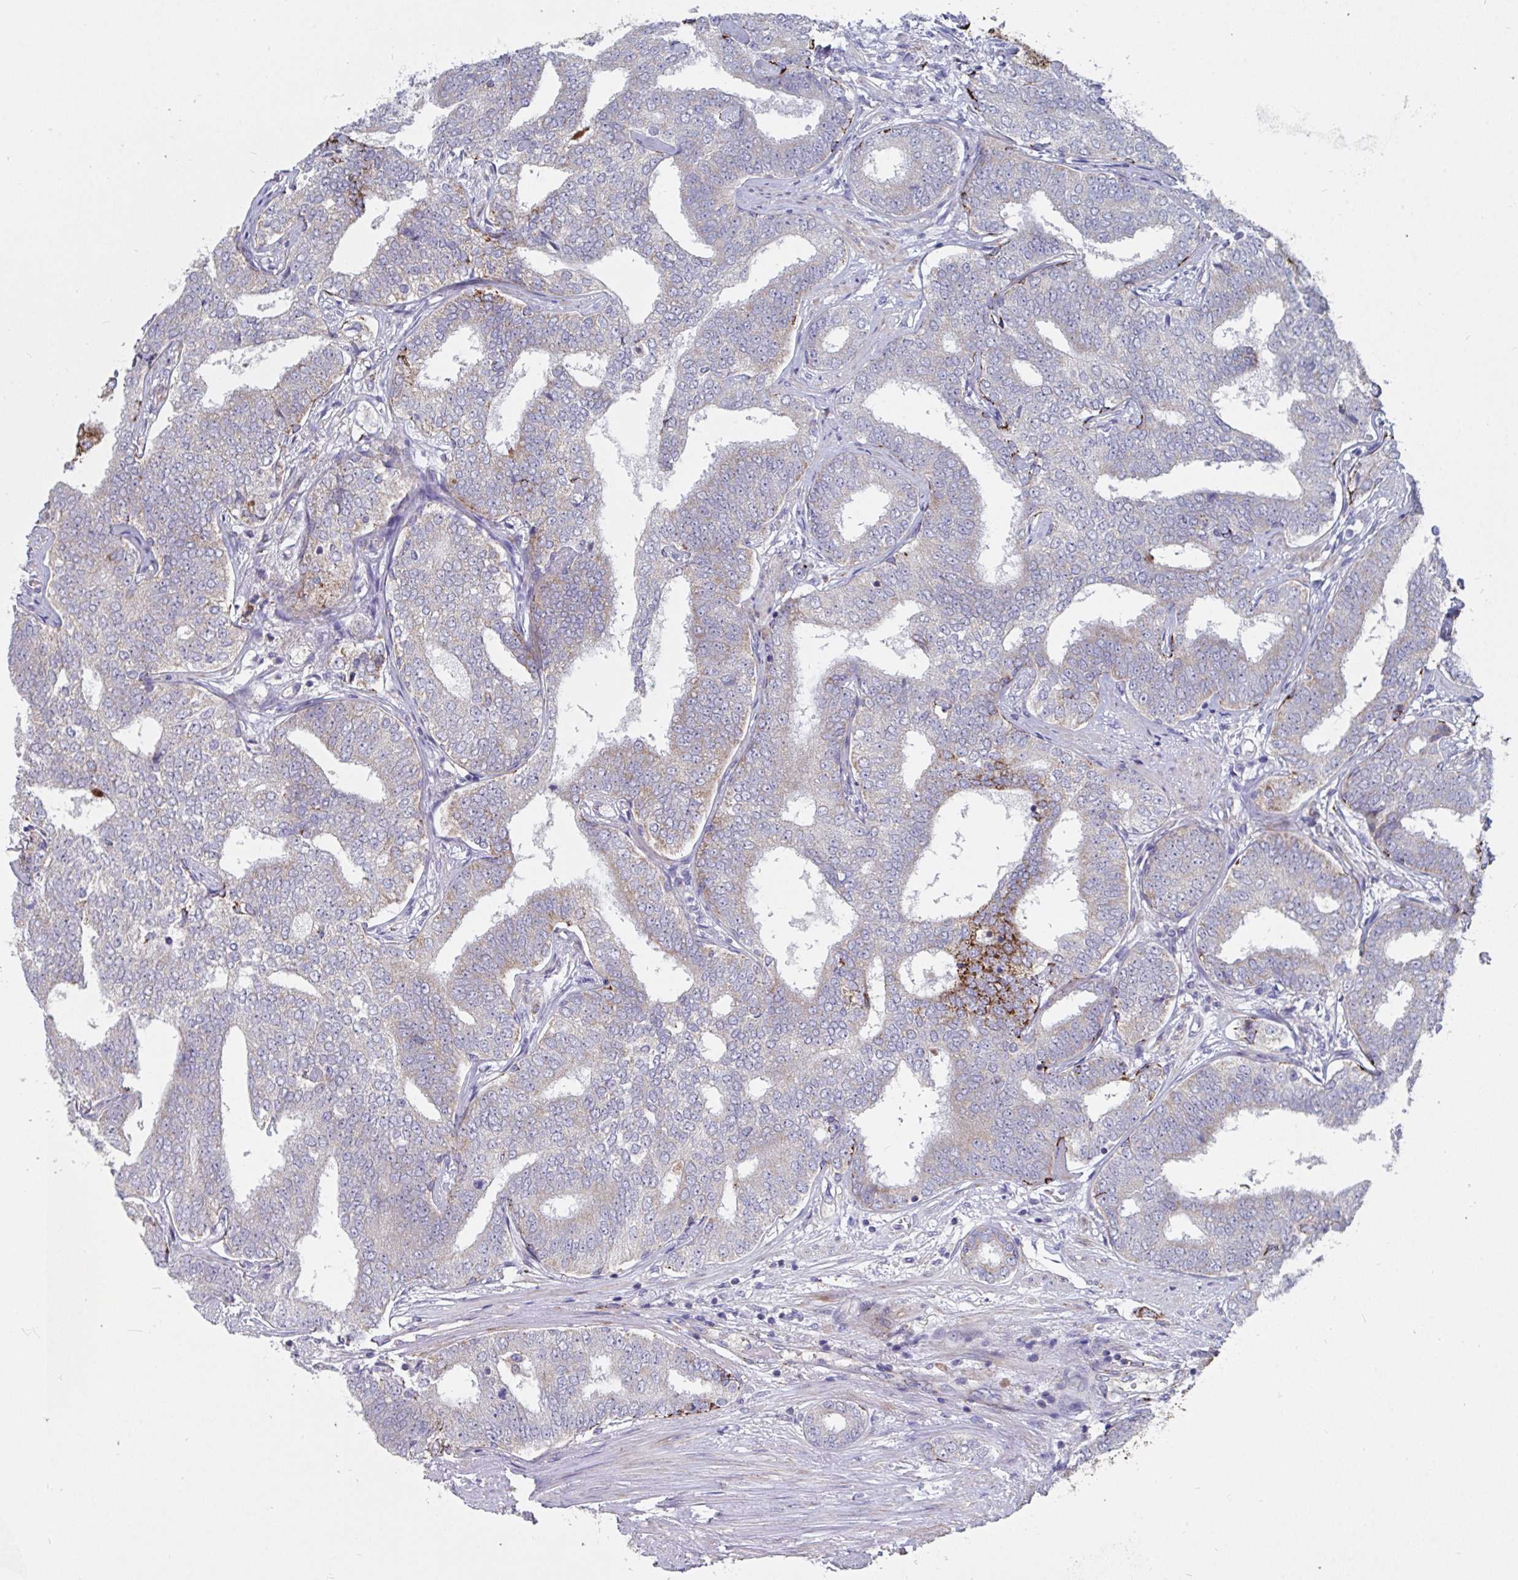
{"staining": {"intensity": "strong", "quantity": "<25%", "location": "cytoplasmic/membranous"}, "tissue": "prostate cancer", "cell_type": "Tumor cells", "image_type": "cancer", "snomed": [{"axis": "morphology", "description": "Adenocarcinoma, High grade"}, {"axis": "topography", "description": "Prostate"}], "caption": "This image reveals IHC staining of prostate cancer, with medium strong cytoplasmic/membranous positivity in about <25% of tumor cells.", "gene": "FAM156B", "patient": {"sex": "male", "age": 72}}